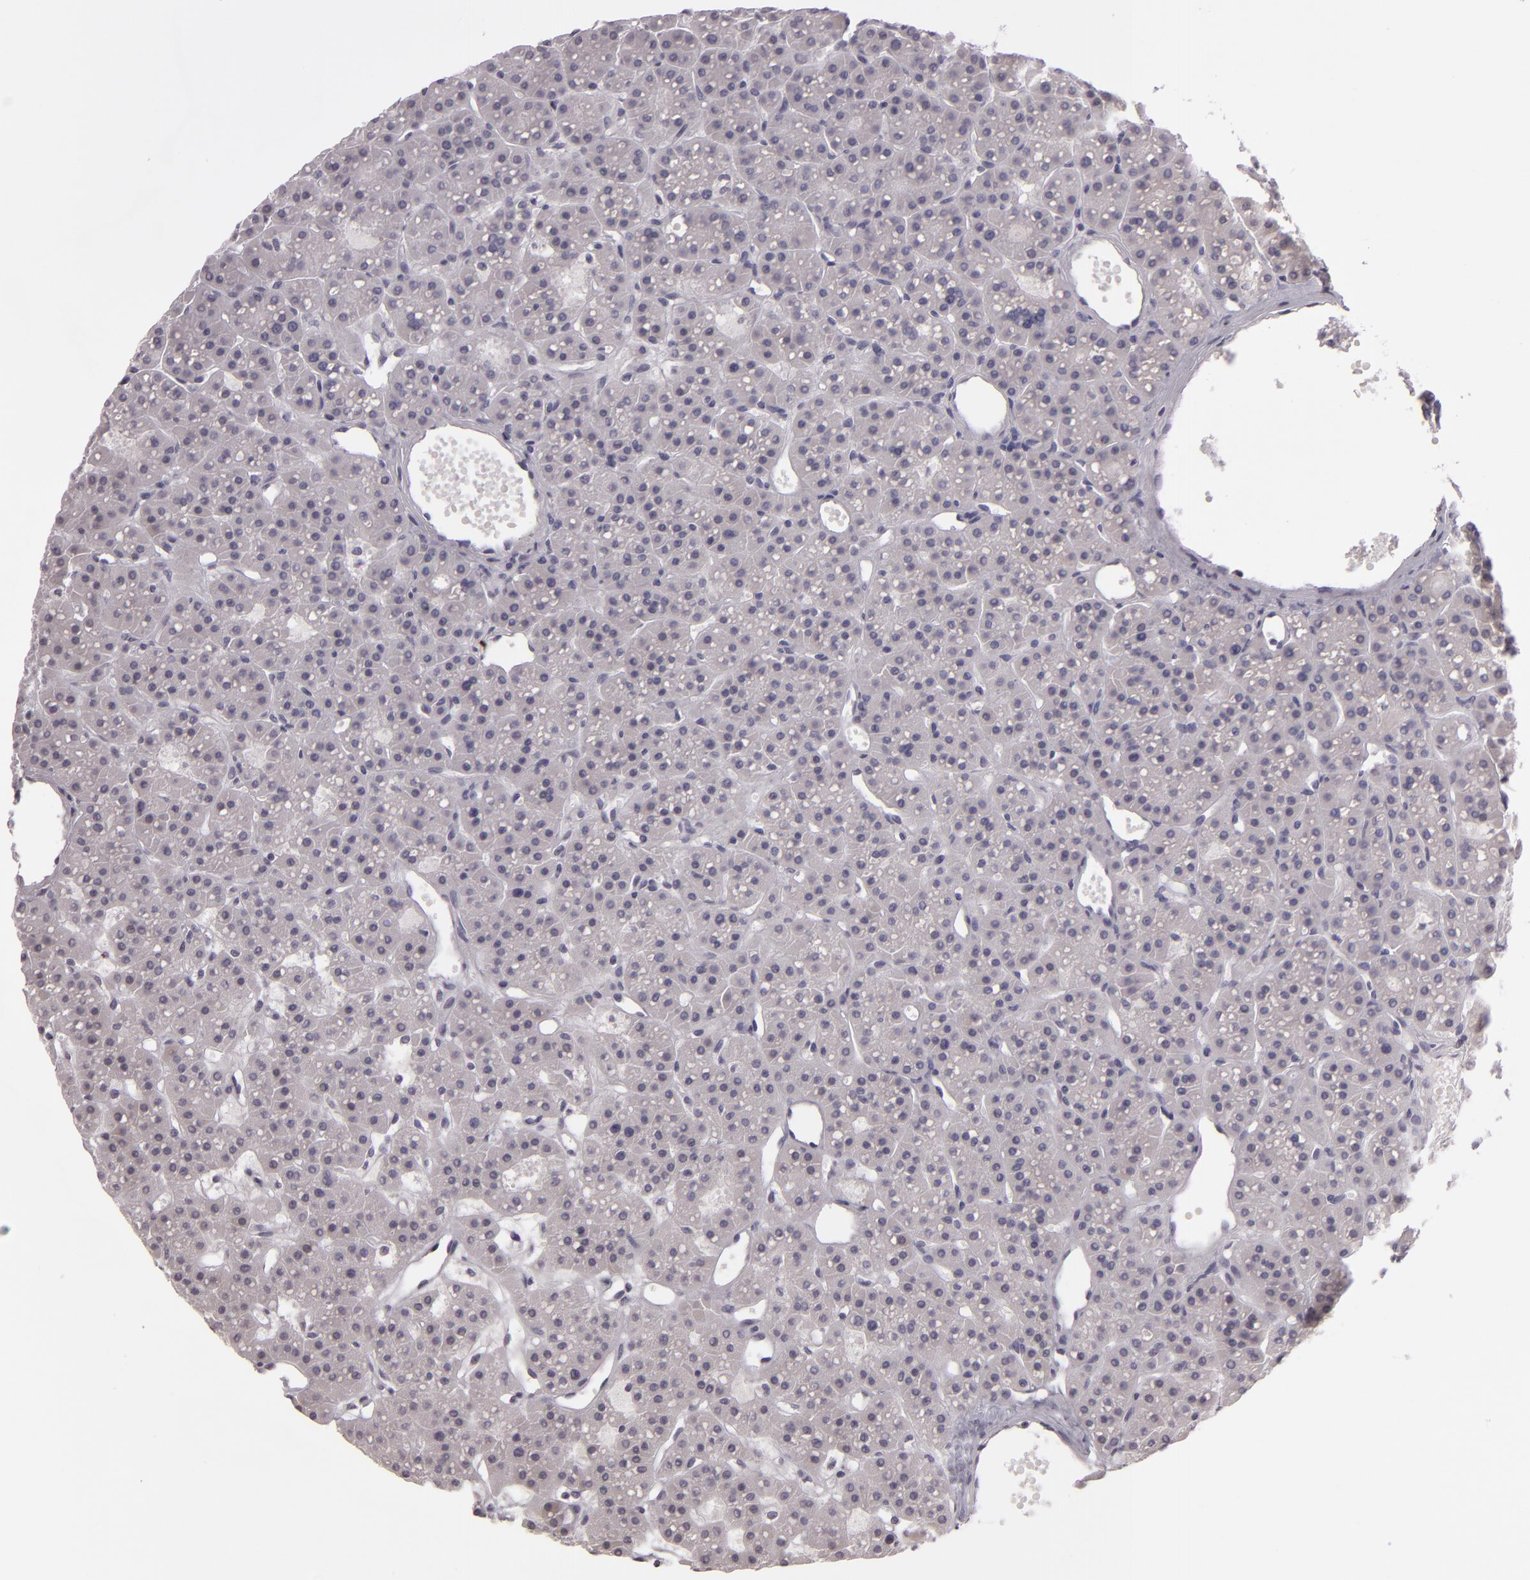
{"staining": {"intensity": "negative", "quantity": "none", "location": "none"}, "tissue": "parathyroid gland", "cell_type": "Glandular cells", "image_type": "normal", "snomed": [{"axis": "morphology", "description": "Normal tissue, NOS"}, {"axis": "topography", "description": "Parathyroid gland"}], "caption": "High power microscopy photomicrograph of an immunohistochemistry (IHC) histopathology image of unremarkable parathyroid gland, revealing no significant staining in glandular cells. (IHC, brightfield microscopy, high magnification).", "gene": "EGFL6", "patient": {"sex": "female", "age": 76}}